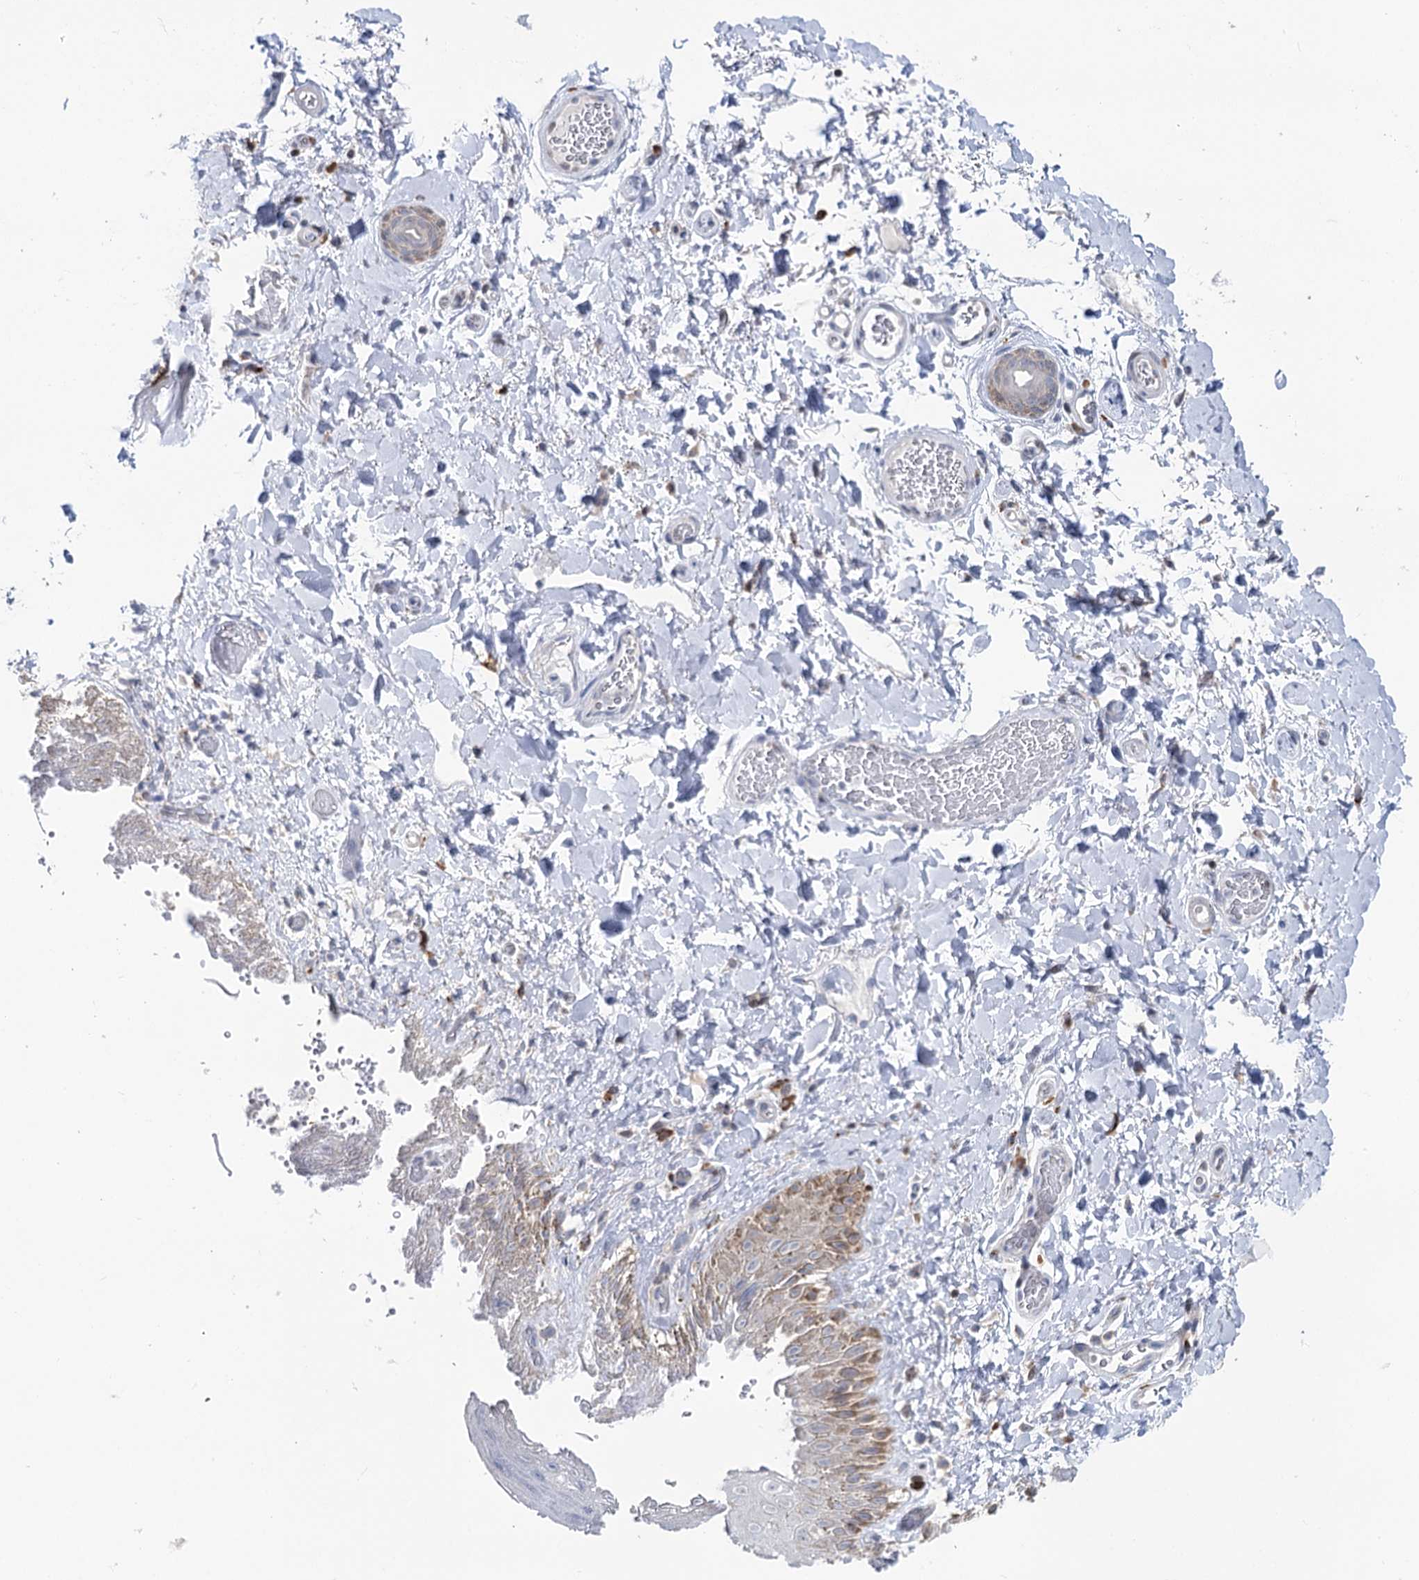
{"staining": {"intensity": "moderate", "quantity": "<25%", "location": "cytoplasmic/membranous"}, "tissue": "skin", "cell_type": "Epidermal cells", "image_type": "normal", "snomed": [{"axis": "morphology", "description": "Normal tissue, NOS"}, {"axis": "topography", "description": "Anal"}], "caption": "Protein expression analysis of benign skin exhibits moderate cytoplasmic/membranous staining in approximately <25% of epidermal cells. Immunohistochemistry stains the protein of interest in brown and the nuclei are stained blue.", "gene": "PTGR1", "patient": {"sex": "male", "age": 44}}